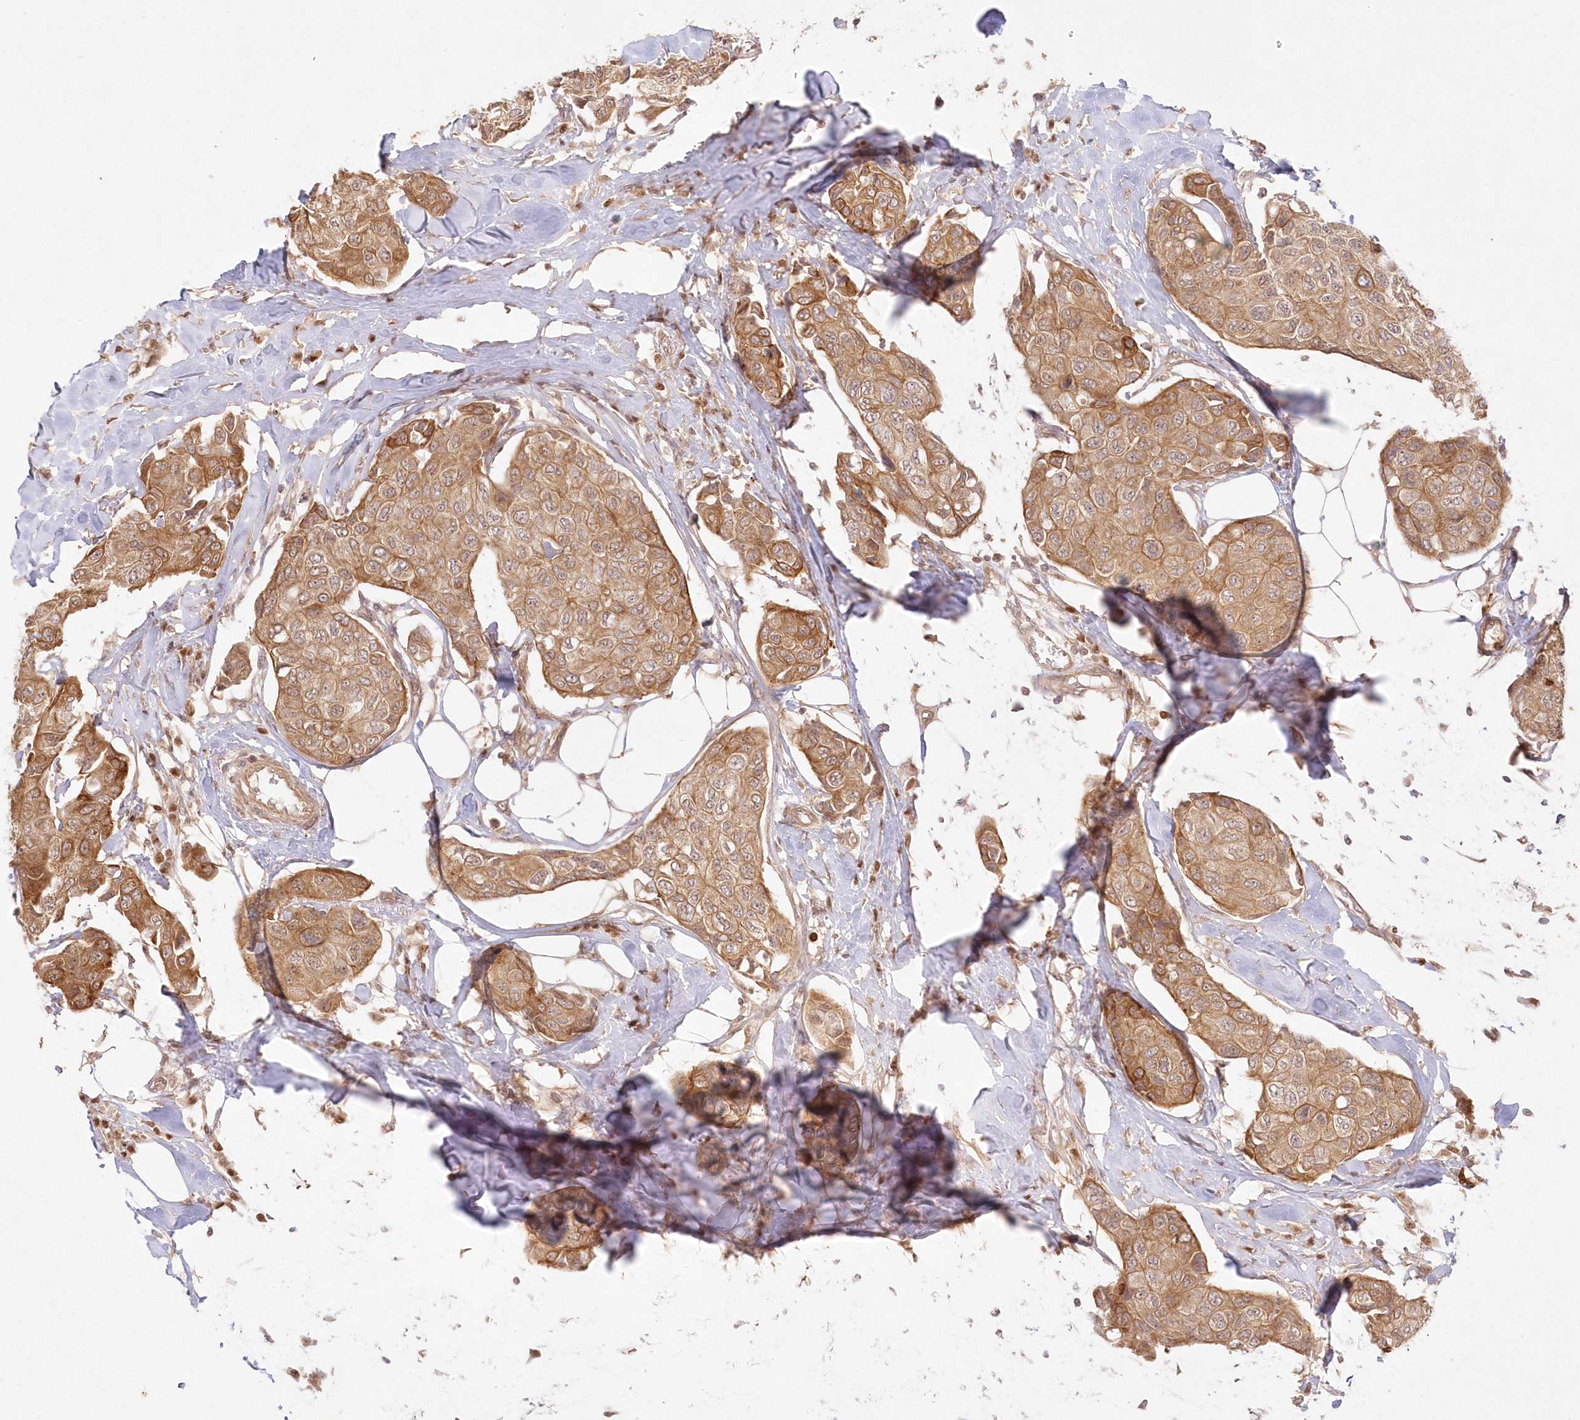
{"staining": {"intensity": "moderate", "quantity": ">75%", "location": "cytoplasmic/membranous"}, "tissue": "breast cancer", "cell_type": "Tumor cells", "image_type": "cancer", "snomed": [{"axis": "morphology", "description": "Duct carcinoma"}, {"axis": "topography", "description": "Breast"}], "caption": "Immunohistochemical staining of human invasive ductal carcinoma (breast) displays medium levels of moderate cytoplasmic/membranous protein positivity in about >75% of tumor cells. (DAB IHC, brown staining for protein, blue staining for nuclei).", "gene": "KIAA0232", "patient": {"sex": "female", "age": 80}}